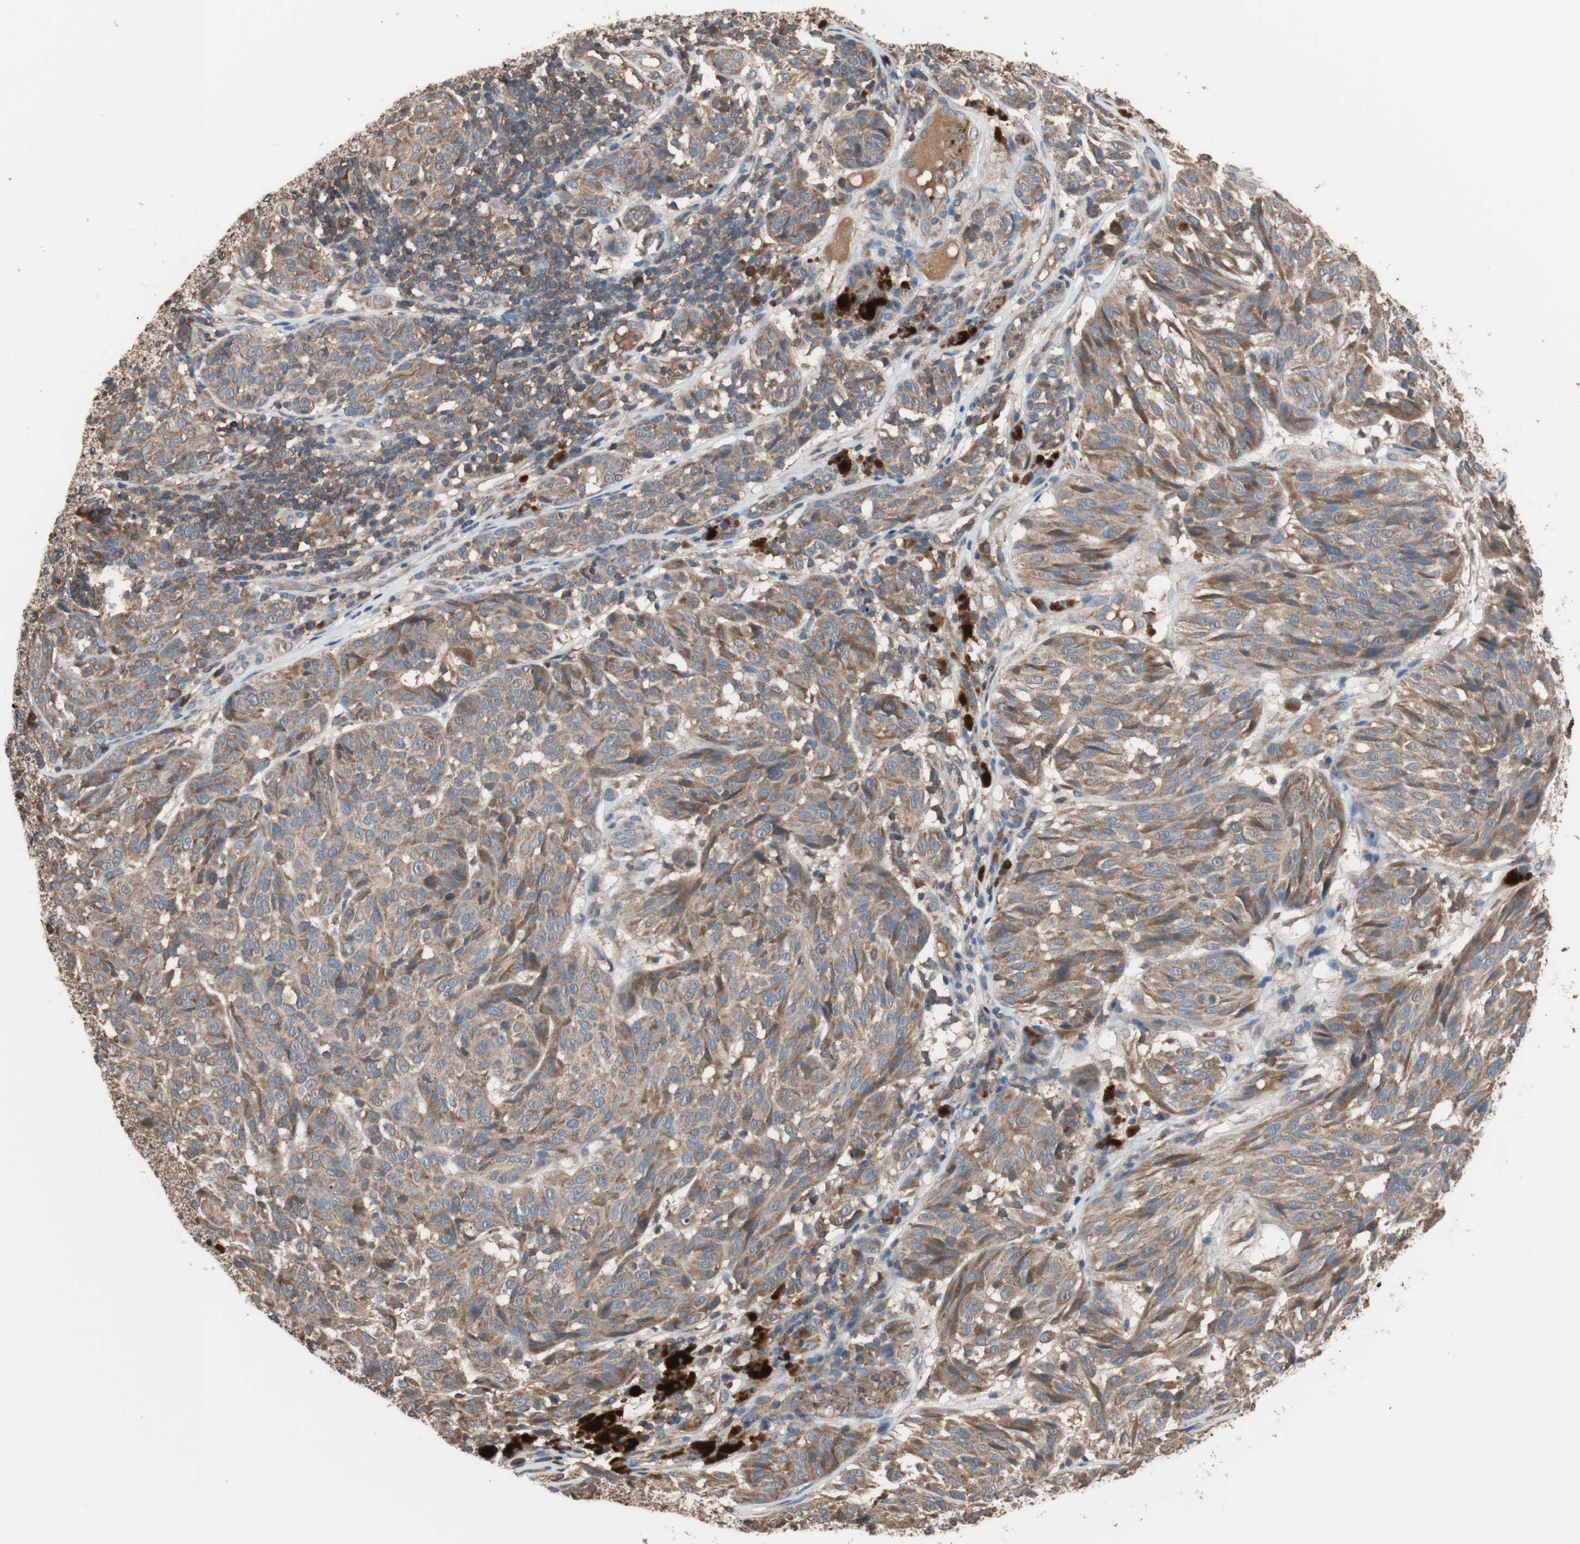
{"staining": {"intensity": "moderate", "quantity": ">75%", "location": "cytoplasmic/membranous"}, "tissue": "melanoma", "cell_type": "Tumor cells", "image_type": "cancer", "snomed": [{"axis": "morphology", "description": "Malignant melanoma, NOS"}, {"axis": "topography", "description": "Skin"}], "caption": "Immunohistochemical staining of melanoma exhibits medium levels of moderate cytoplasmic/membranous expression in approximately >75% of tumor cells.", "gene": "GLYCTK", "patient": {"sex": "female", "age": 46}}